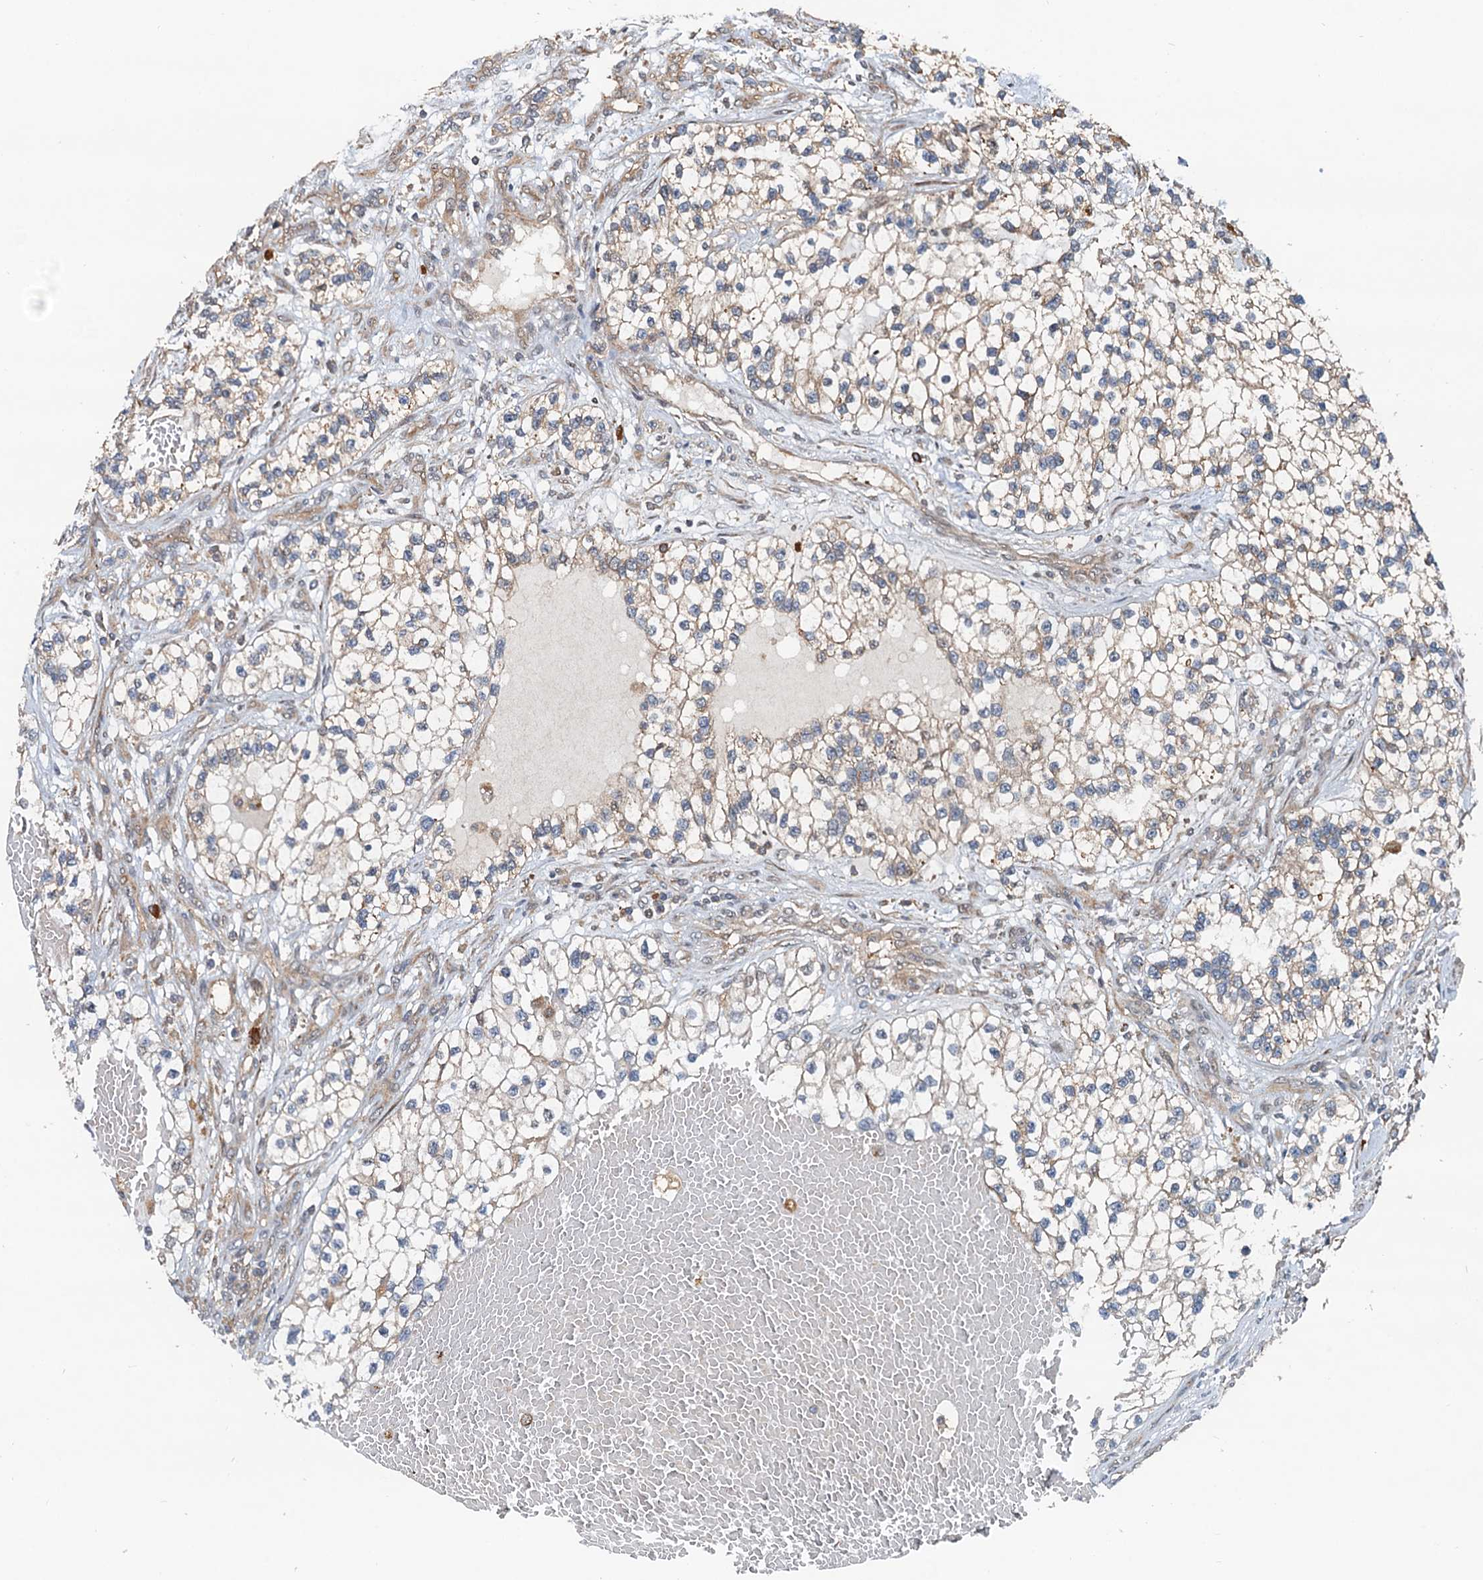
{"staining": {"intensity": "weak", "quantity": "<25%", "location": "cytoplasmic/membranous"}, "tissue": "renal cancer", "cell_type": "Tumor cells", "image_type": "cancer", "snomed": [{"axis": "morphology", "description": "Adenocarcinoma, NOS"}, {"axis": "topography", "description": "Kidney"}], "caption": "Tumor cells show no significant protein staining in renal cancer (adenocarcinoma). (Immunohistochemistry (ihc), brightfield microscopy, high magnification).", "gene": "AAGAB", "patient": {"sex": "female", "age": 57}}